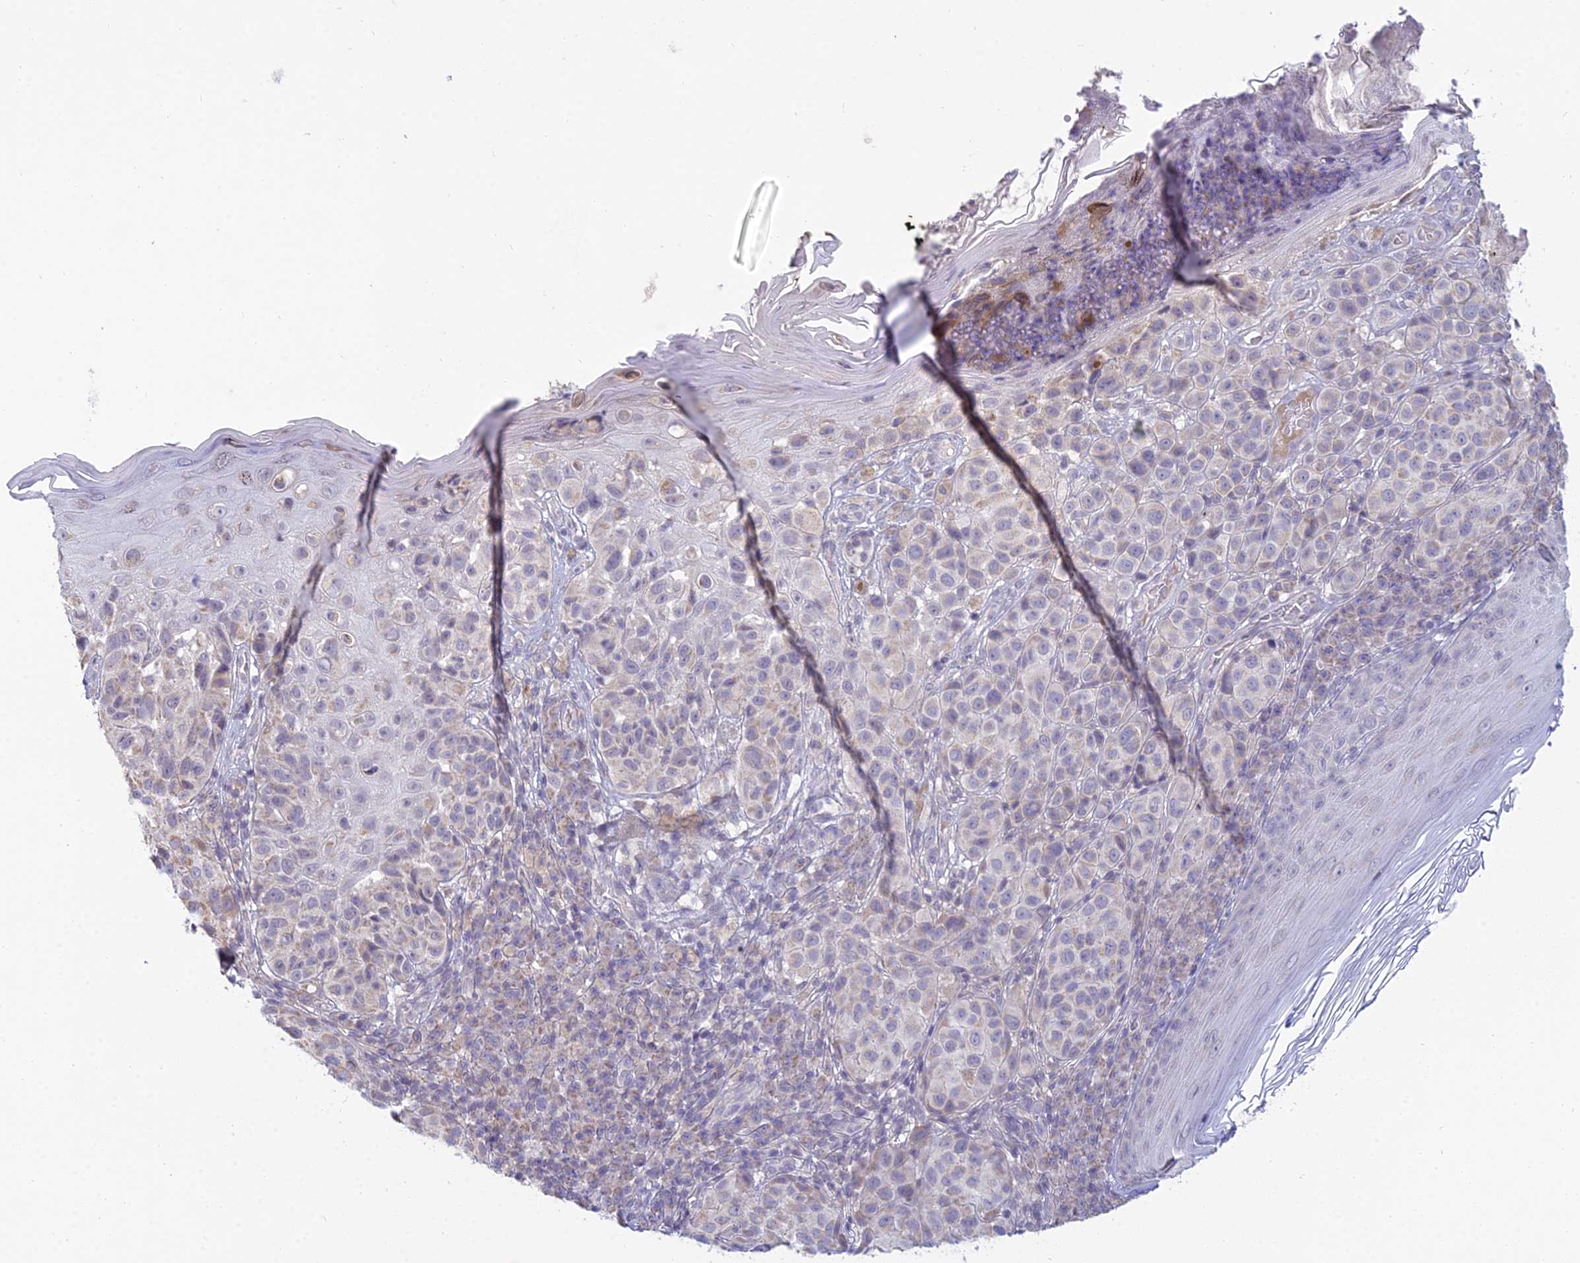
{"staining": {"intensity": "weak", "quantity": "<25%", "location": "cytoplasmic/membranous"}, "tissue": "melanoma", "cell_type": "Tumor cells", "image_type": "cancer", "snomed": [{"axis": "morphology", "description": "Malignant melanoma, NOS"}, {"axis": "topography", "description": "Skin"}], "caption": "DAB immunohistochemical staining of human malignant melanoma displays no significant staining in tumor cells.", "gene": "CFAP206", "patient": {"sex": "male", "age": 38}}